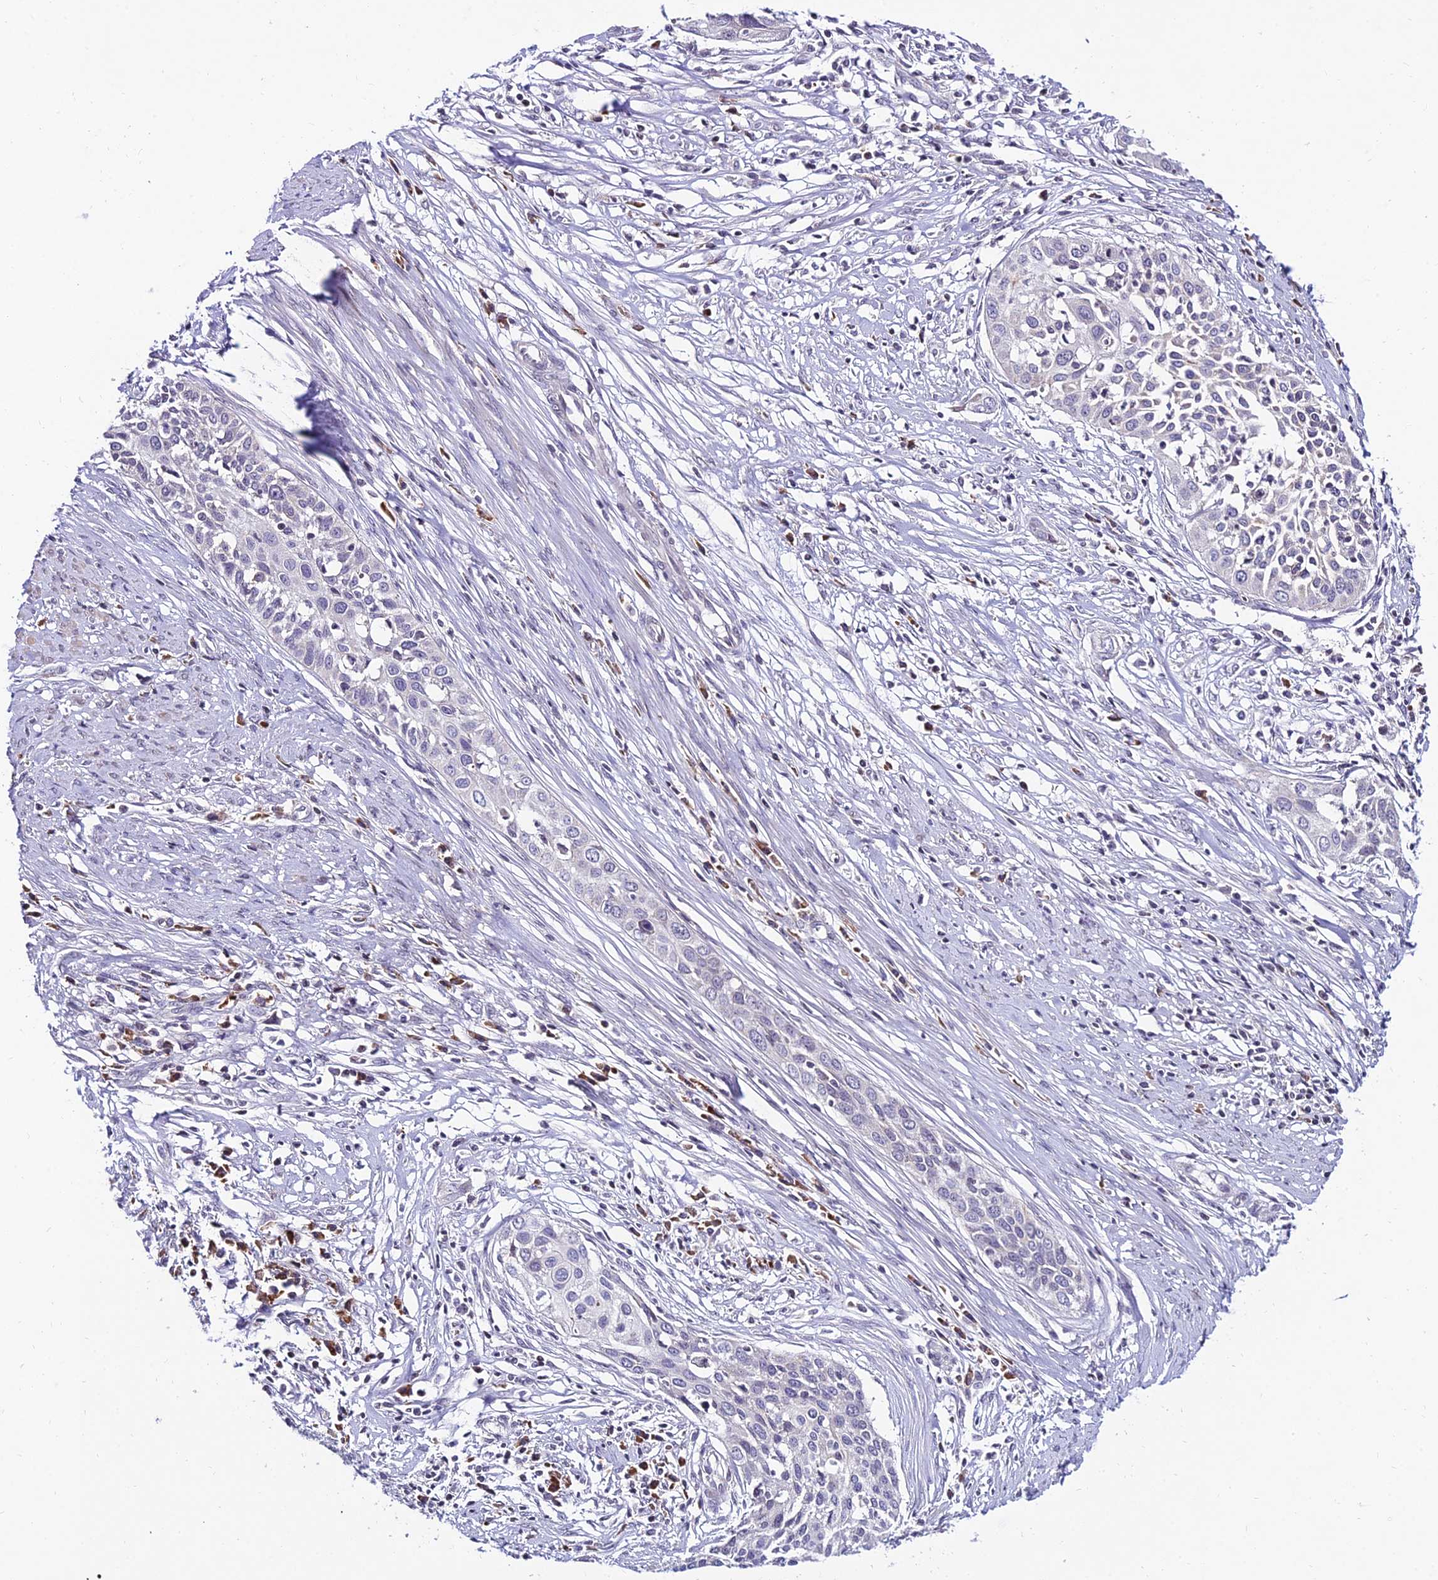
{"staining": {"intensity": "negative", "quantity": "none", "location": "none"}, "tissue": "cervical cancer", "cell_type": "Tumor cells", "image_type": "cancer", "snomed": [{"axis": "morphology", "description": "Squamous cell carcinoma, NOS"}, {"axis": "topography", "description": "Cervix"}], "caption": "IHC histopathology image of squamous cell carcinoma (cervical) stained for a protein (brown), which displays no staining in tumor cells.", "gene": "CDNF", "patient": {"sex": "female", "age": 34}}